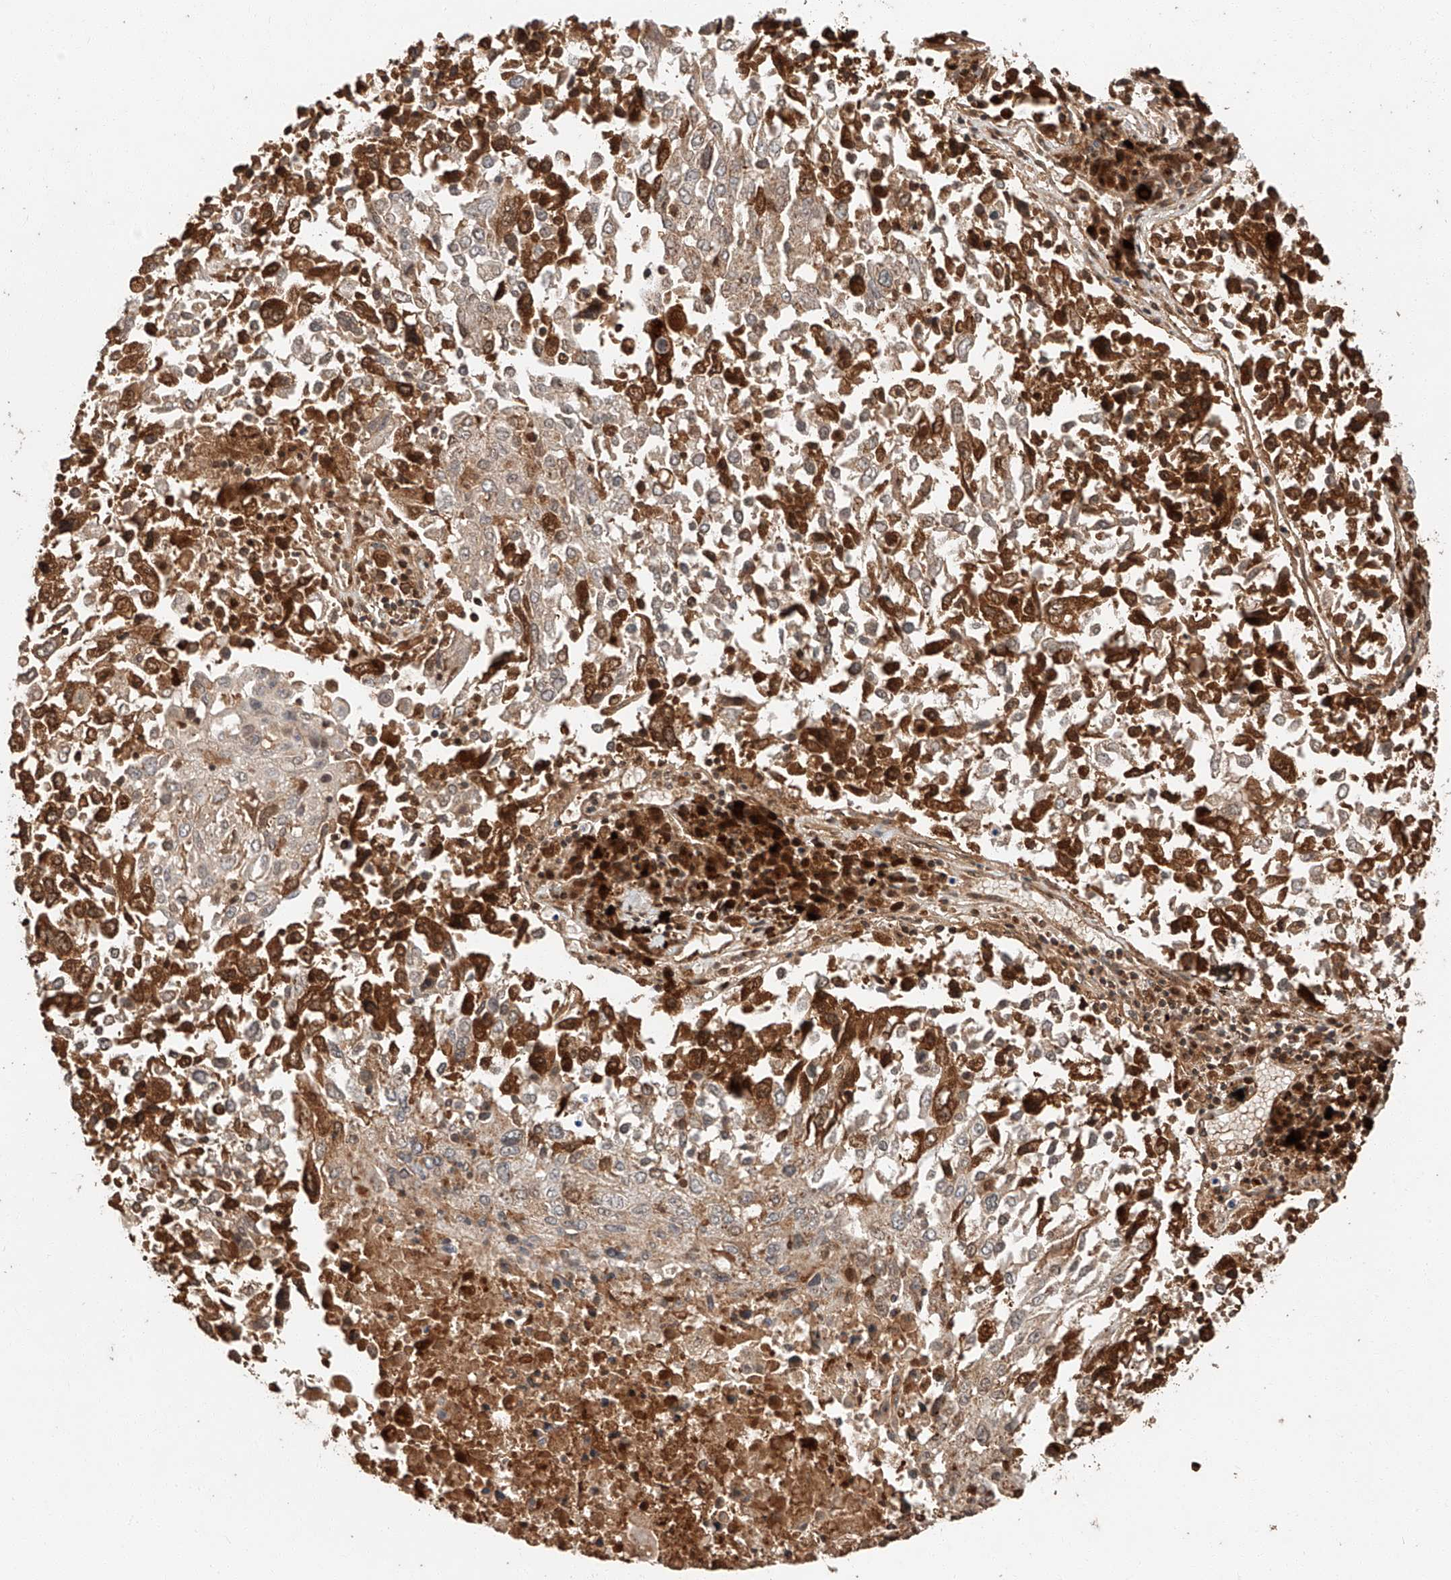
{"staining": {"intensity": "weak", "quantity": ">75%", "location": "cytoplasmic/membranous"}, "tissue": "lung cancer", "cell_type": "Tumor cells", "image_type": "cancer", "snomed": [{"axis": "morphology", "description": "Squamous cell carcinoma, NOS"}, {"axis": "topography", "description": "Lung"}], "caption": "Approximately >75% of tumor cells in squamous cell carcinoma (lung) display weak cytoplasmic/membranous protein positivity as visualized by brown immunohistochemical staining.", "gene": "ARHGAP33", "patient": {"sex": "male", "age": 65}}